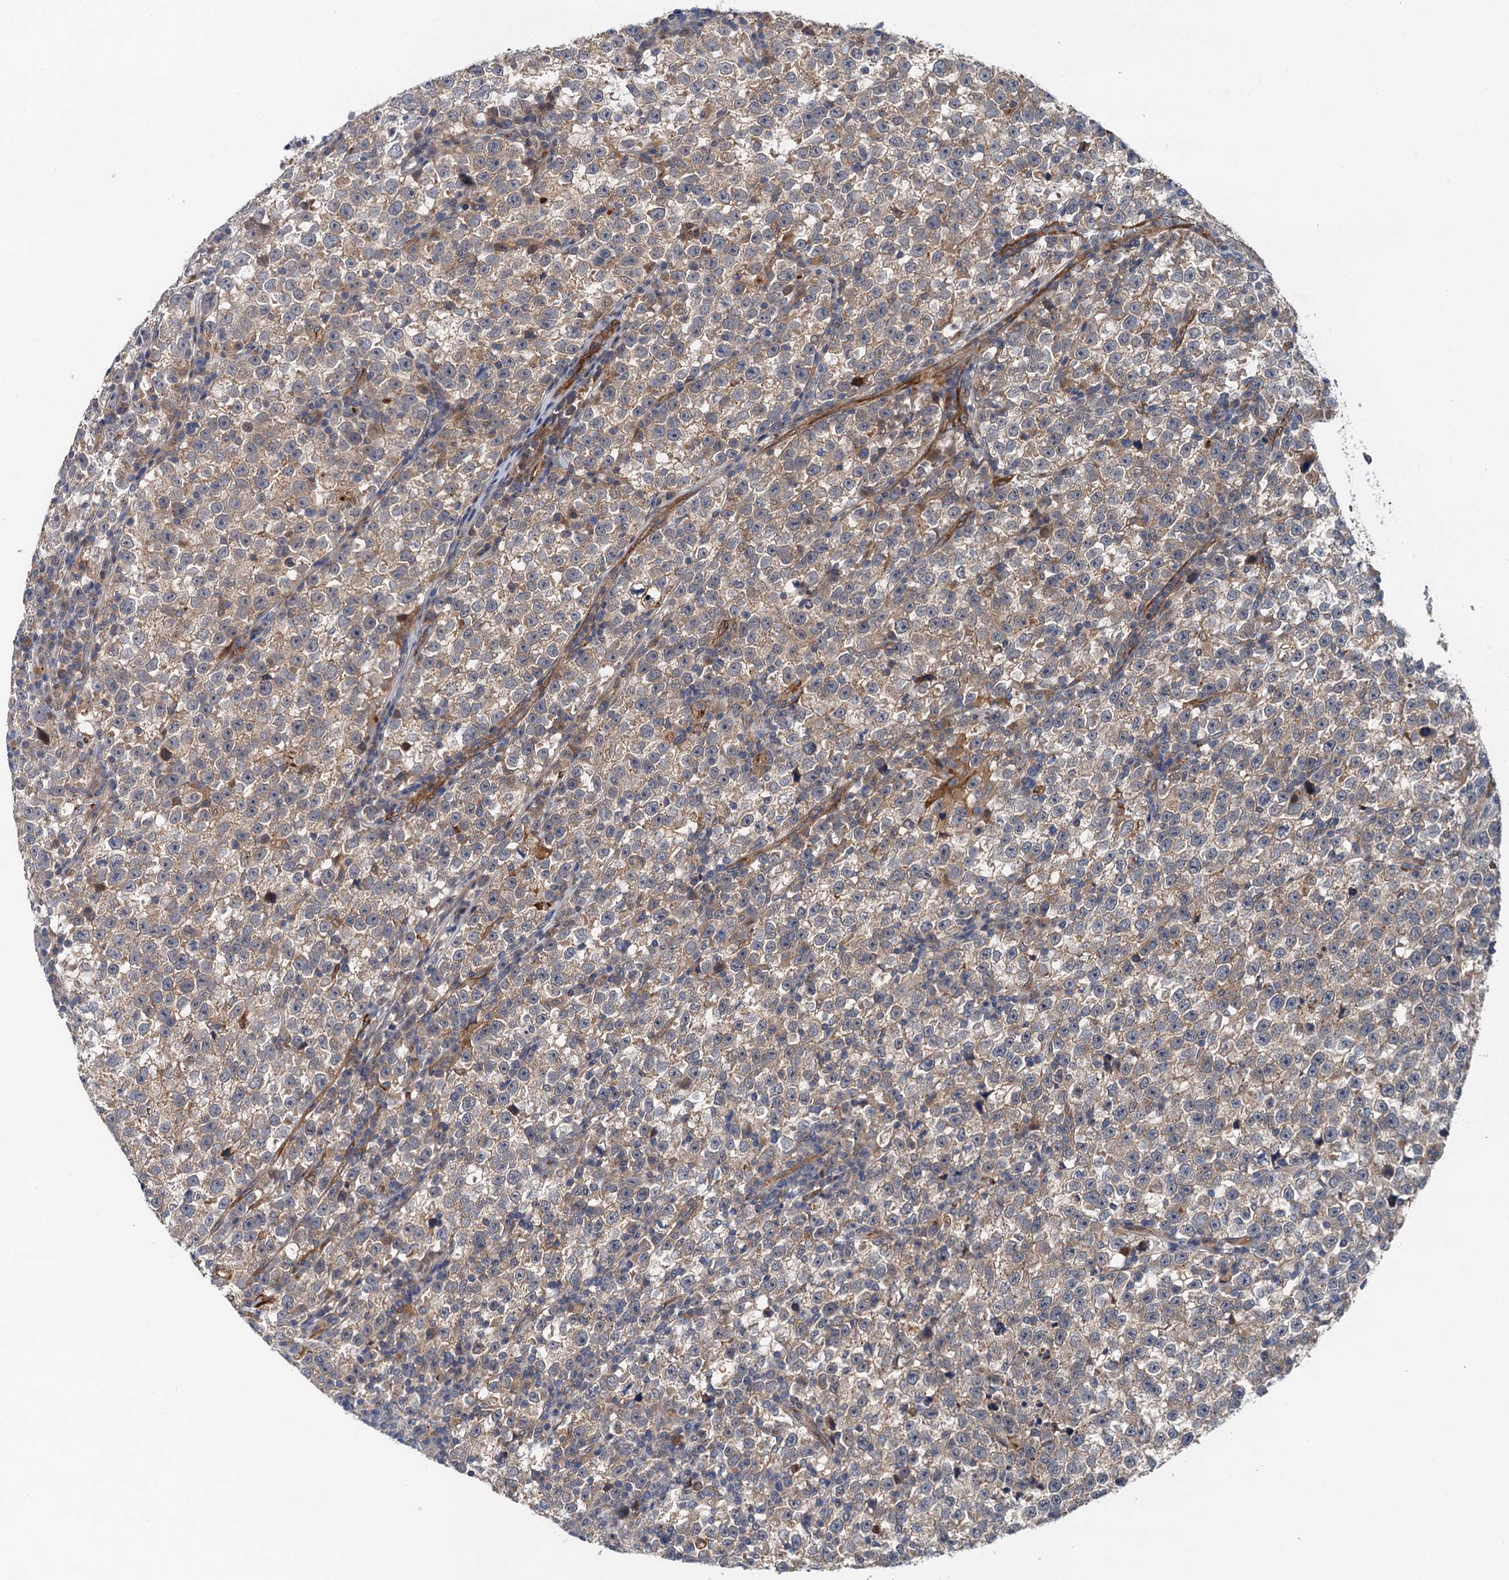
{"staining": {"intensity": "weak", "quantity": "25%-75%", "location": "cytoplasmic/membranous"}, "tissue": "testis cancer", "cell_type": "Tumor cells", "image_type": "cancer", "snomed": [{"axis": "morphology", "description": "Normal tissue, NOS"}, {"axis": "morphology", "description": "Seminoma, NOS"}, {"axis": "topography", "description": "Testis"}], "caption": "Immunohistochemical staining of testis cancer reveals low levels of weak cytoplasmic/membranous protein staining in approximately 25%-75% of tumor cells.", "gene": "NLRP10", "patient": {"sex": "male", "age": 43}}